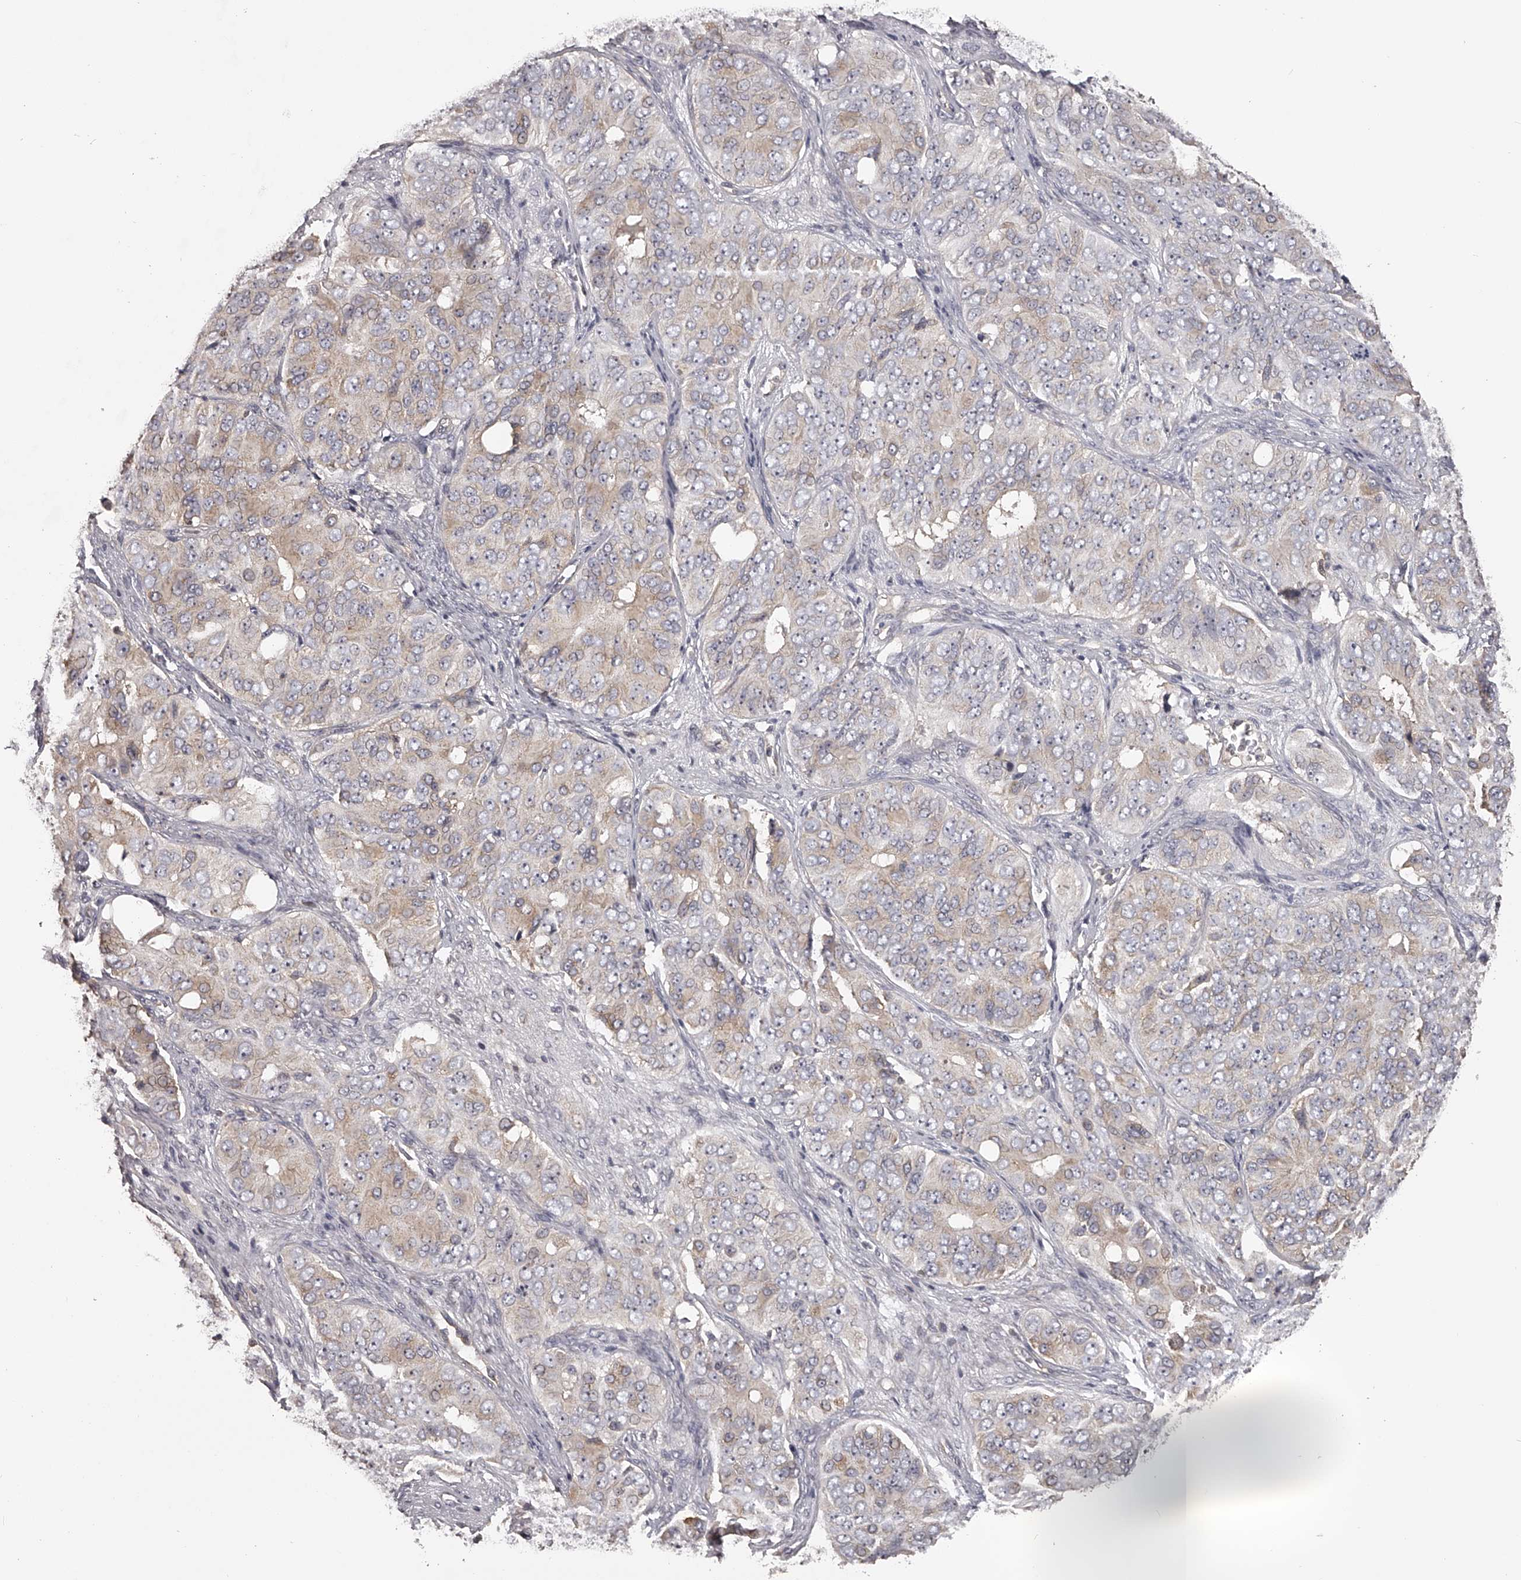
{"staining": {"intensity": "weak", "quantity": "<25%", "location": "cytoplasmic/membranous"}, "tissue": "ovarian cancer", "cell_type": "Tumor cells", "image_type": "cancer", "snomed": [{"axis": "morphology", "description": "Carcinoma, endometroid"}, {"axis": "topography", "description": "Ovary"}], "caption": "Tumor cells are negative for brown protein staining in ovarian cancer (endometroid carcinoma).", "gene": "TNN", "patient": {"sex": "female", "age": 51}}